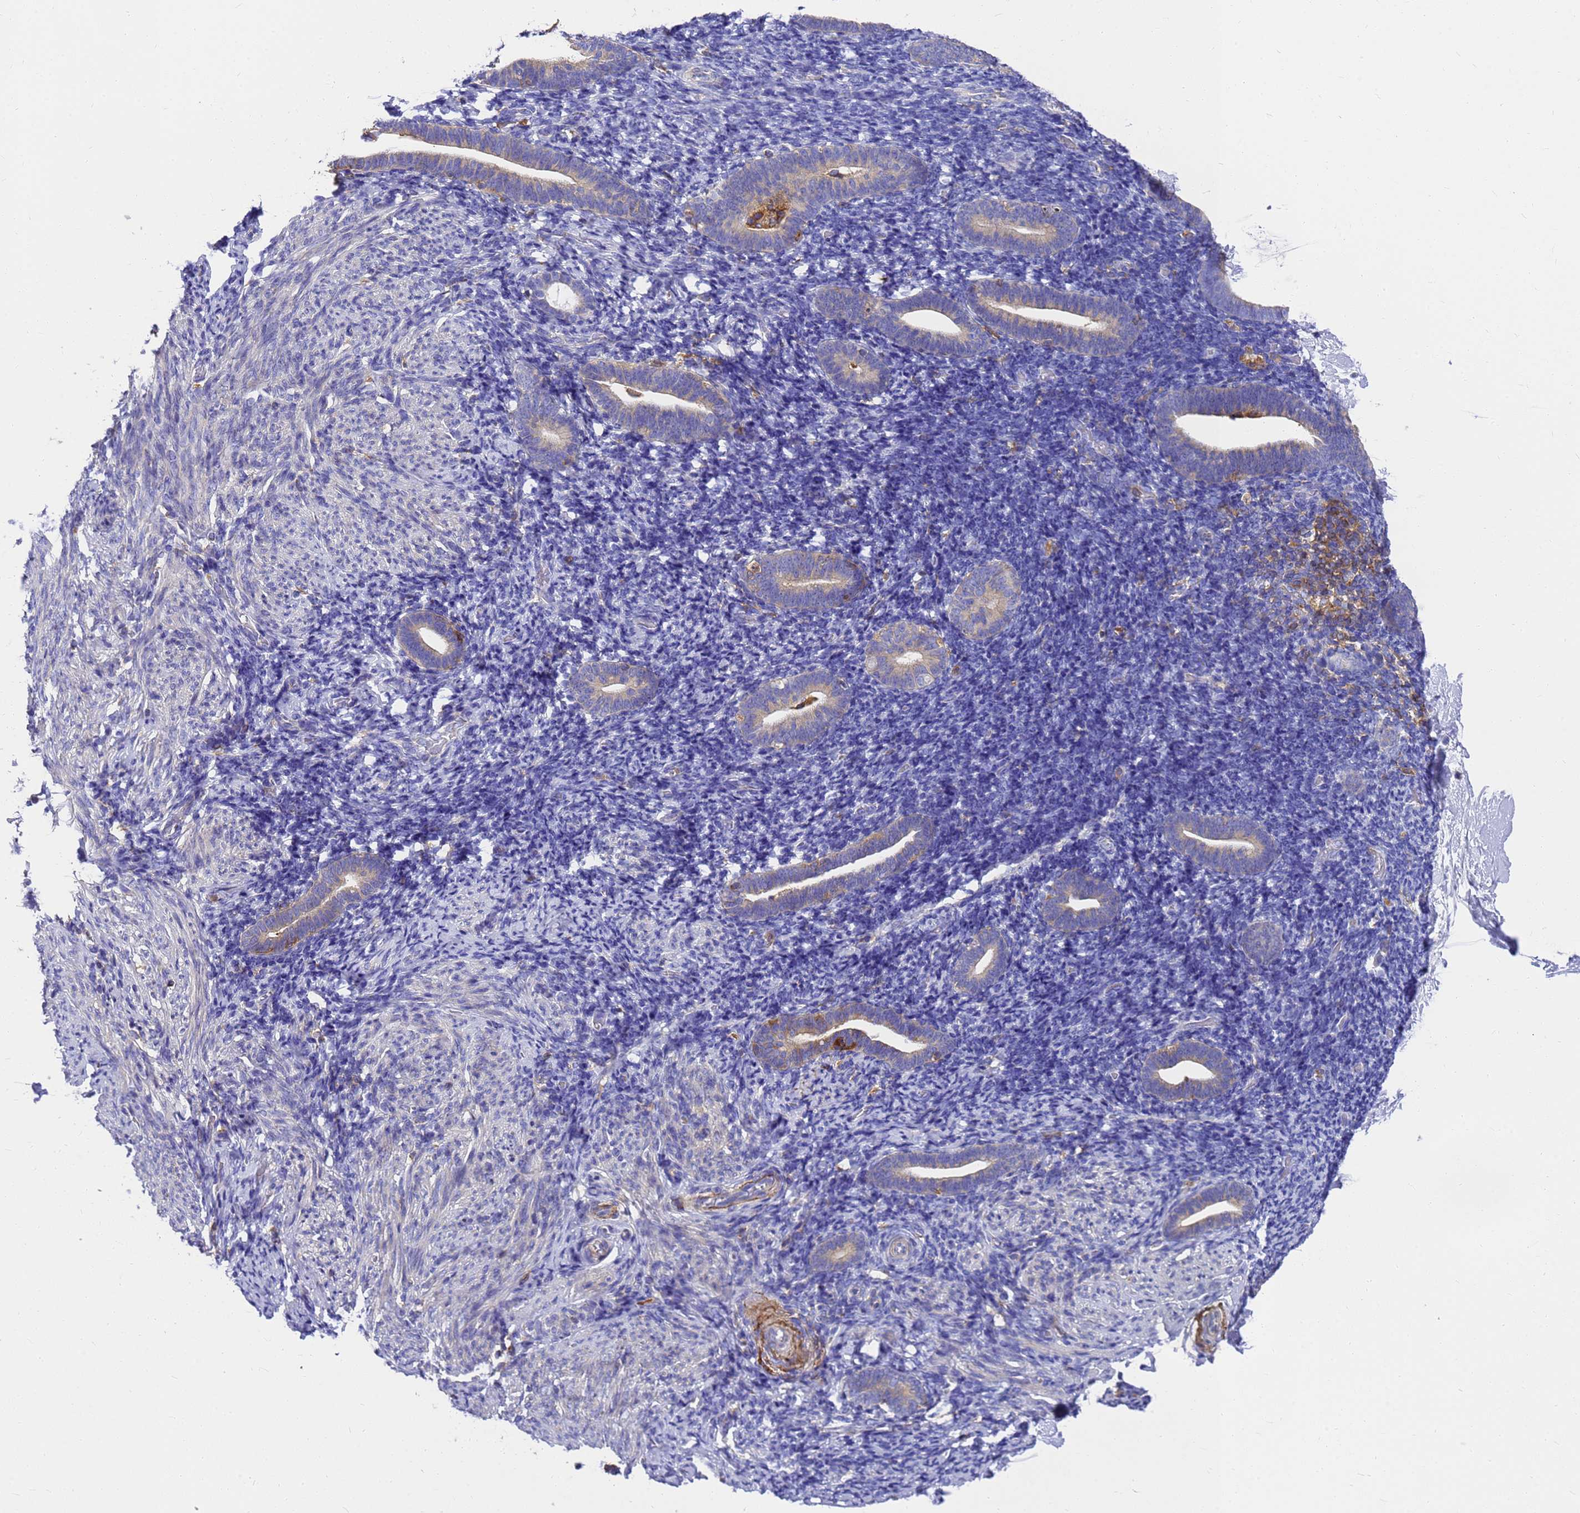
{"staining": {"intensity": "moderate", "quantity": "<25%", "location": "cytoplasmic/membranous"}, "tissue": "endometrium", "cell_type": "Cells in endometrial stroma", "image_type": "normal", "snomed": [{"axis": "morphology", "description": "Normal tissue, NOS"}, {"axis": "topography", "description": "Endometrium"}], "caption": "High-magnification brightfield microscopy of unremarkable endometrium stained with DAB (3,3'-diaminobenzidine) (brown) and counterstained with hematoxylin (blue). cells in endometrial stroma exhibit moderate cytoplasmic/membranous positivity is identified in about<25% of cells.", "gene": "ZNF235", "patient": {"sex": "female", "age": 51}}